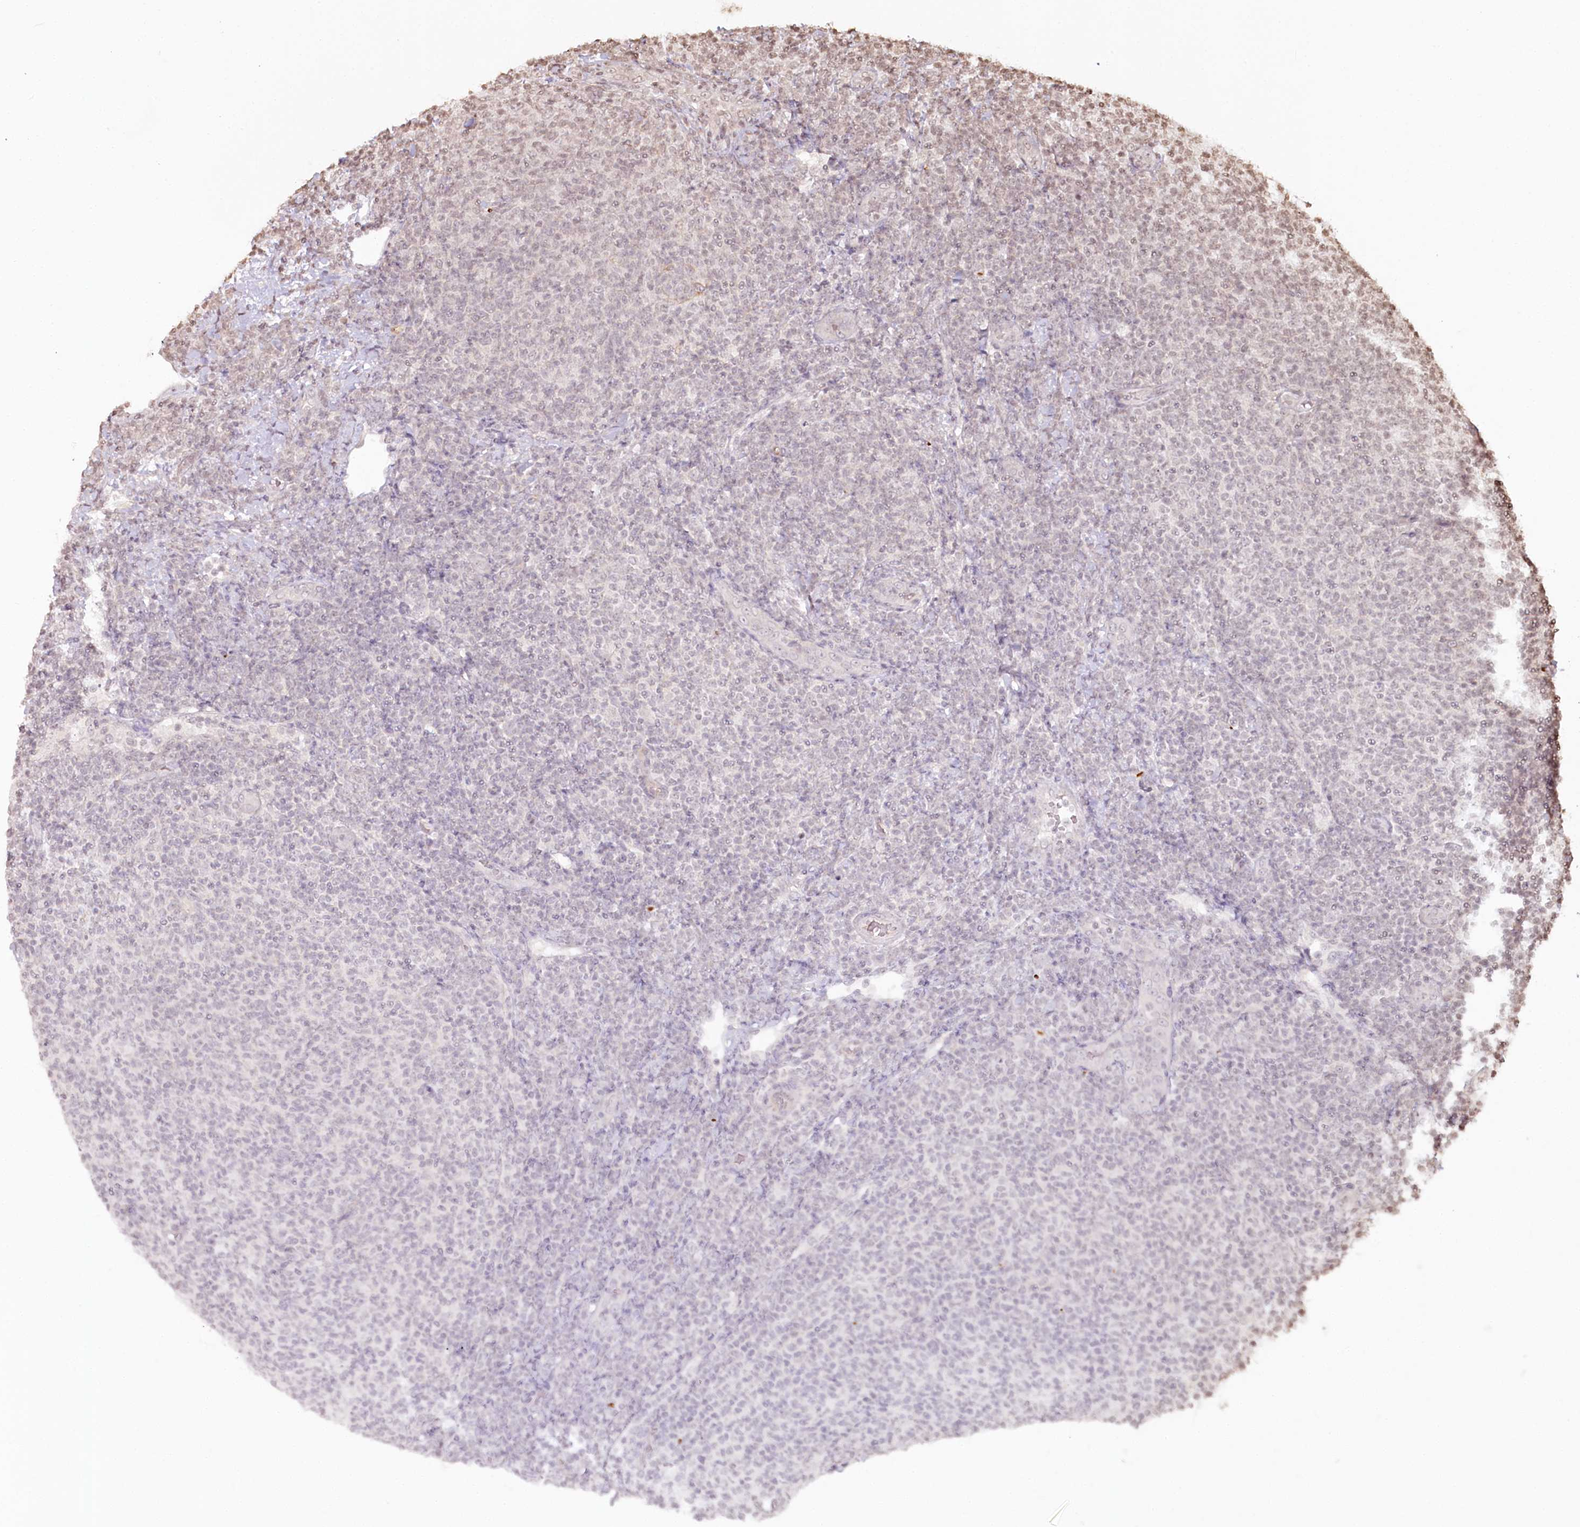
{"staining": {"intensity": "weak", "quantity": "<25%", "location": "nuclear"}, "tissue": "lymphoma", "cell_type": "Tumor cells", "image_type": "cancer", "snomed": [{"axis": "morphology", "description": "Malignant lymphoma, non-Hodgkin's type, Low grade"}, {"axis": "topography", "description": "Lymph node"}], "caption": "The immunohistochemistry micrograph has no significant positivity in tumor cells of lymphoma tissue.", "gene": "FAM13A", "patient": {"sex": "male", "age": 66}}